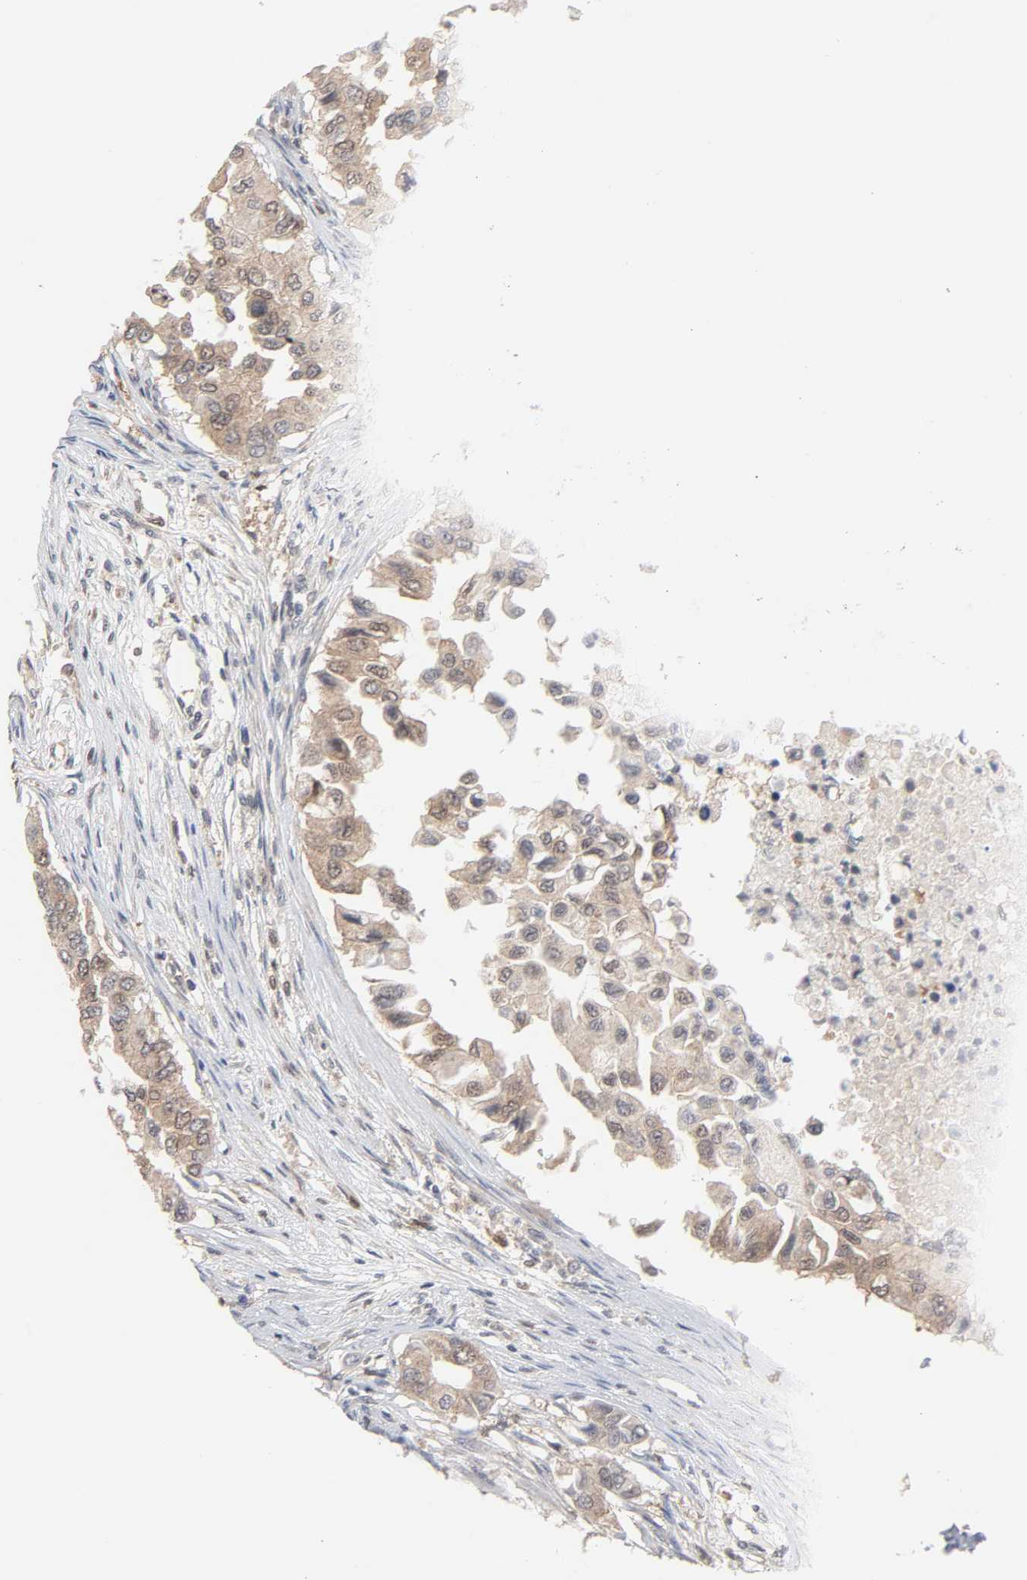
{"staining": {"intensity": "moderate", "quantity": ">75%", "location": "cytoplasmic/membranous"}, "tissue": "breast cancer", "cell_type": "Tumor cells", "image_type": "cancer", "snomed": [{"axis": "morphology", "description": "Normal tissue, NOS"}, {"axis": "morphology", "description": "Duct carcinoma"}, {"axis": "topography", "description": "Breast"}], "caption": "Brown immunohistochemical staining in breast infiltrating ductal carcinoma demonstrates moderate cytoplasmic/membranous positivity in approximately >75% of tumor cells. (DAB (3,3'-diaminobenzidine) IHC, brown staining for protein, blue staining for nuclei).", "gene": "PRDX1", "patient": {"sex": "female", "age": 49}}